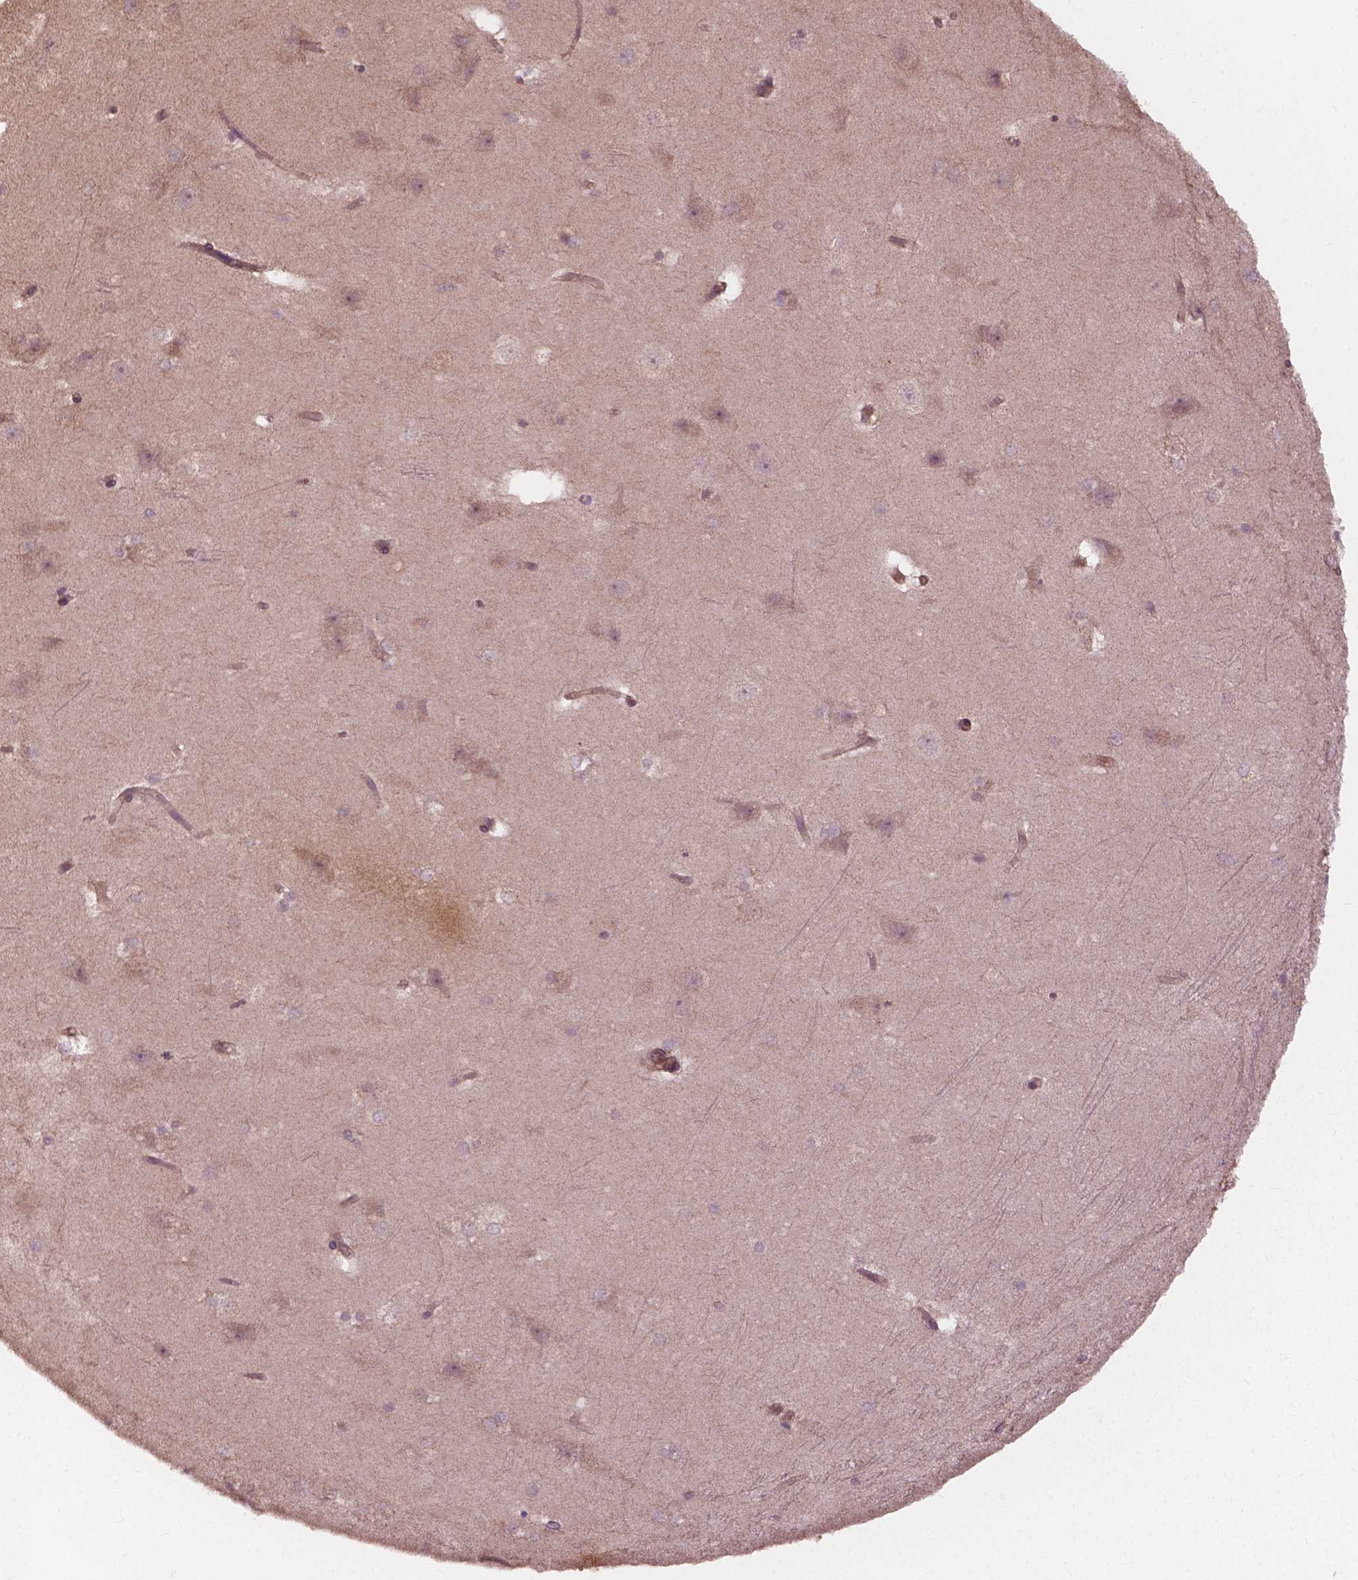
{"staining": {"intensity": "negative", "quantity": "none", "location": "none"}, "tissue": "hippocampus", "cell_type": "Glial cells", "image_type": "normal", "snomed": [{"axis": "morphology", "description": "Normal tissue, NOS"}, {"axis": "topography", "description": "Cerebral cortex"}, {"axis": "topography", "description": "Hippocampus"}], "caption": "This is a image of IHC staining of unremarkable hippocampus, which shows no expression in glial cells.", "gene": "CDC42BPA", "patient": {"sex": "female", "age": 19}}